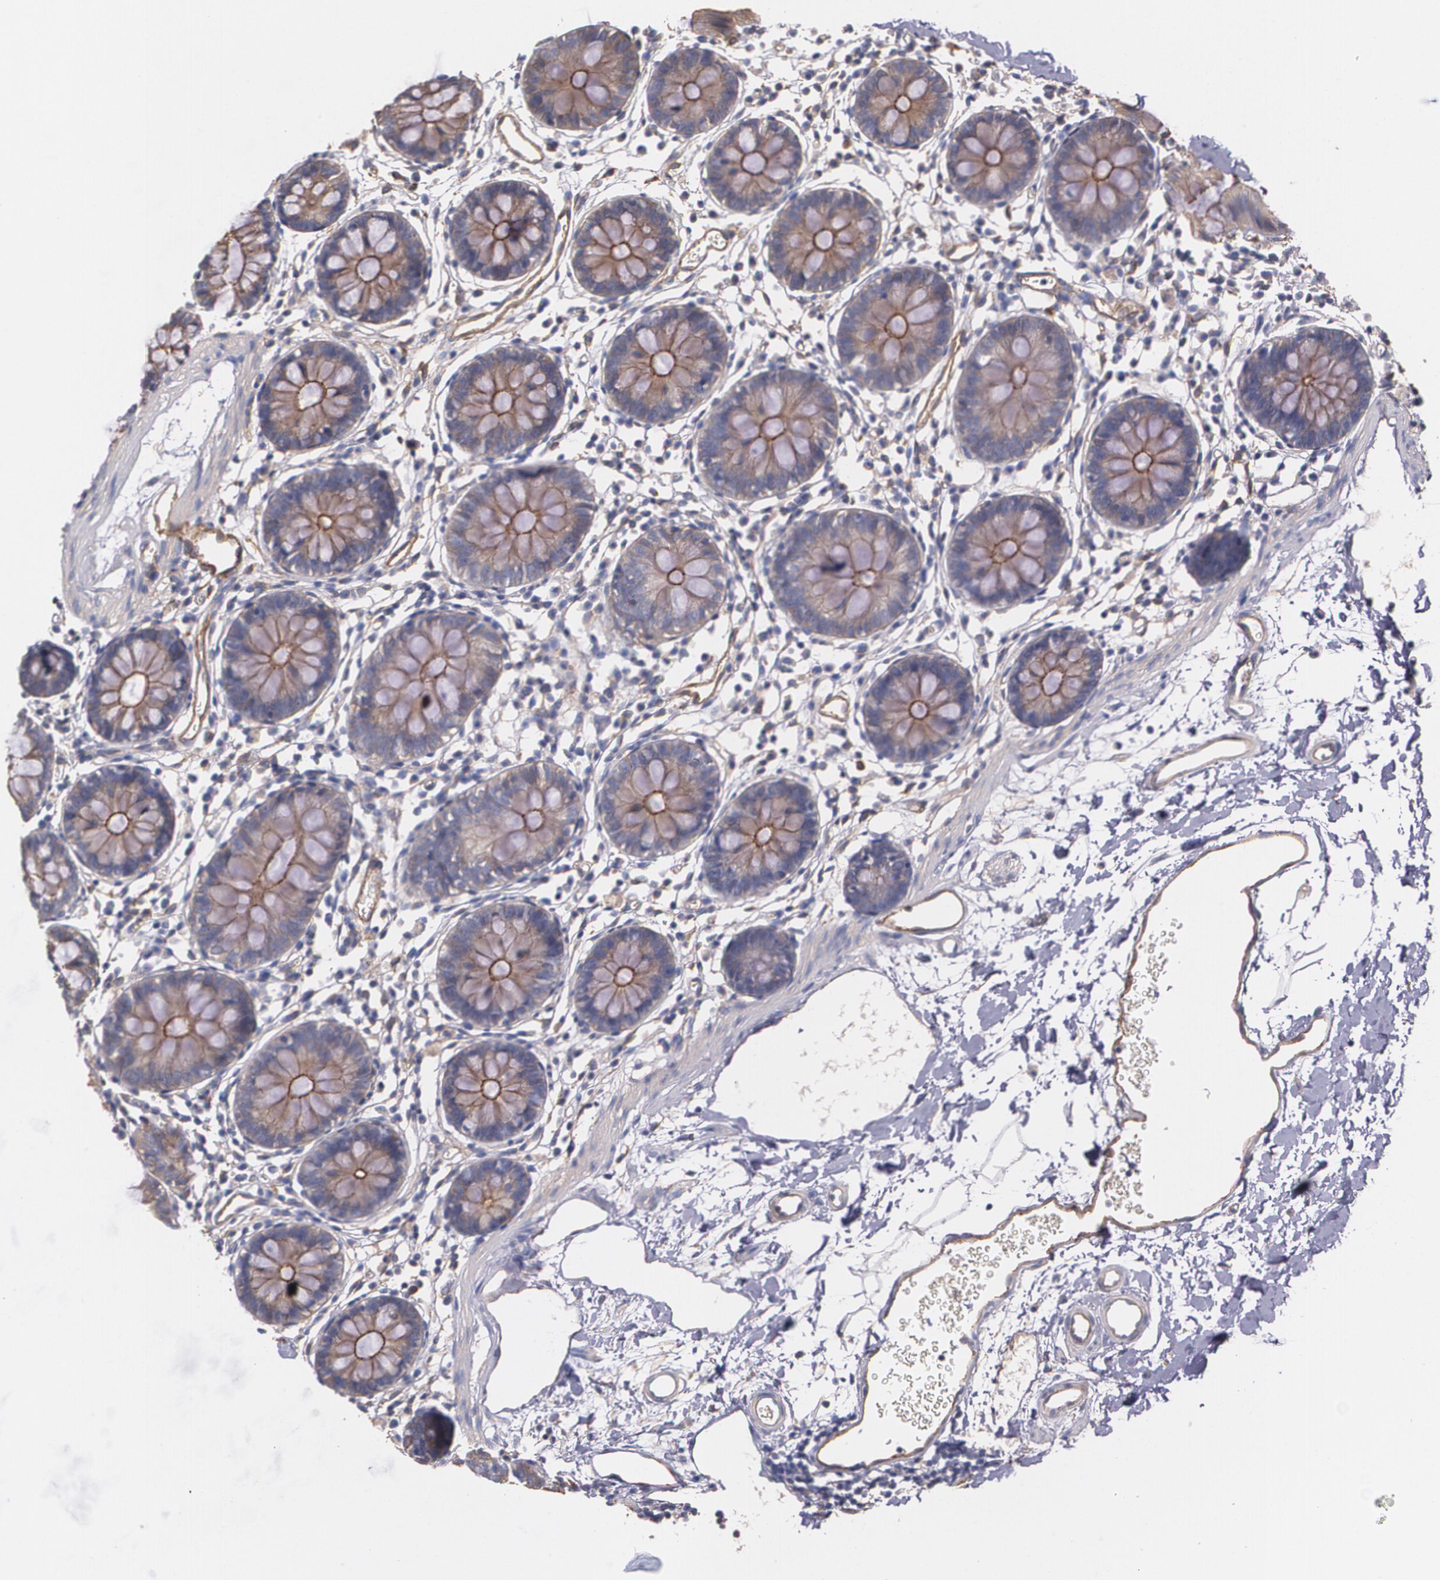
{"staining": {"intensity": "weak", "quantity": ">75%", "location": "cytoplasmic/membranous"}, "tissue": "colon", "cell_type": "Endothelial cells", "image_type": "normal", "snomed": [{"axis": "morphology", "description": "Normal tissue, NOS"}, {"axis": "topography", "description": "Colon"}], "caption": "Endothelial cells reveal low levels of weak cytoplasmic/membranous expression in approximately >75% of cells in benign human colon.", "gene": "TJP1", "patient": {"sex": "male", "age": 14}}